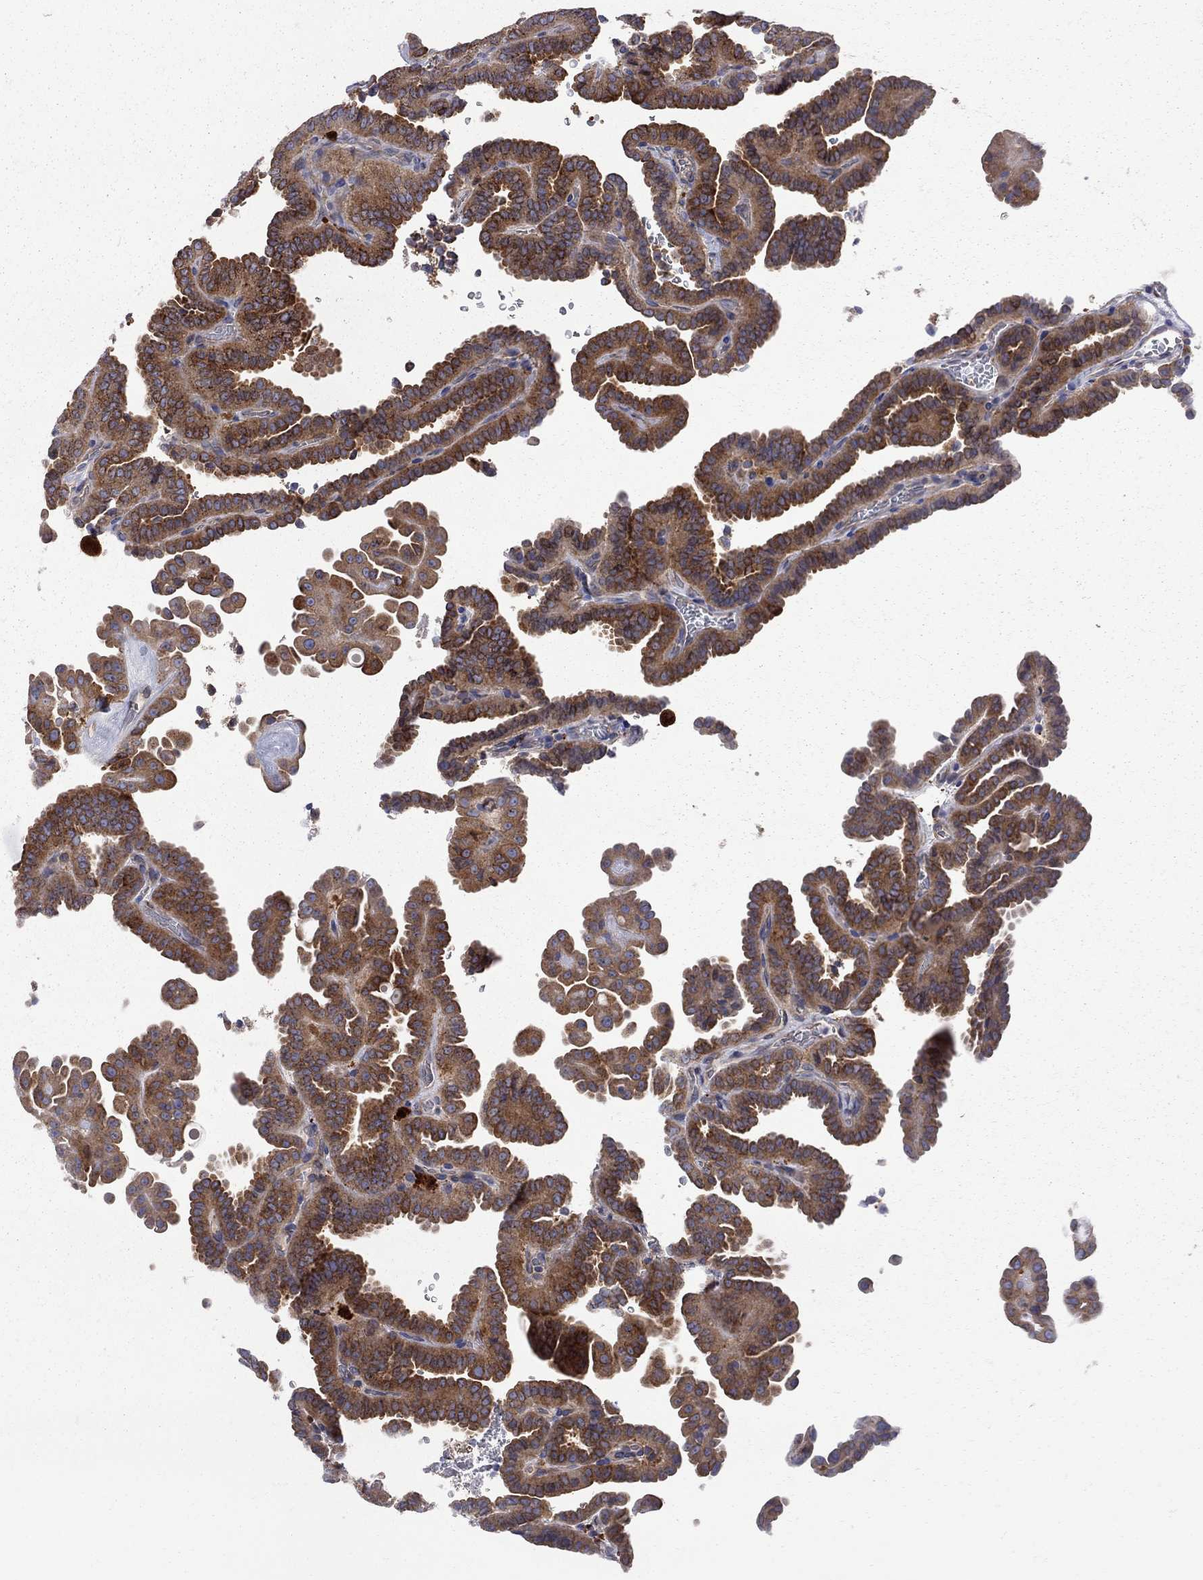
{"staining": {"intensity": "strong", "quantity": ">75%", "location": "cytoplasmic/membranous"}, "tissue": "thyroid cancer", "cell_type": "Tumor cells", "image_type": "cancer", "snomed": [{"axis": "morphology", "description": "Papillary adenocarcinoma, NOS"}, {"axis": "topography", "description": "Thyroid gland"}], "caption": "A photomicrograph showing strong cytoplasmic/membranous positivity in approximately >75% of tumor cells in thyroid papillary adenocarcinoma, as visualized by brown immunohistochemical staining.", "gene": "MTHFR", "patient": {"sex": "female", "age": 39}}